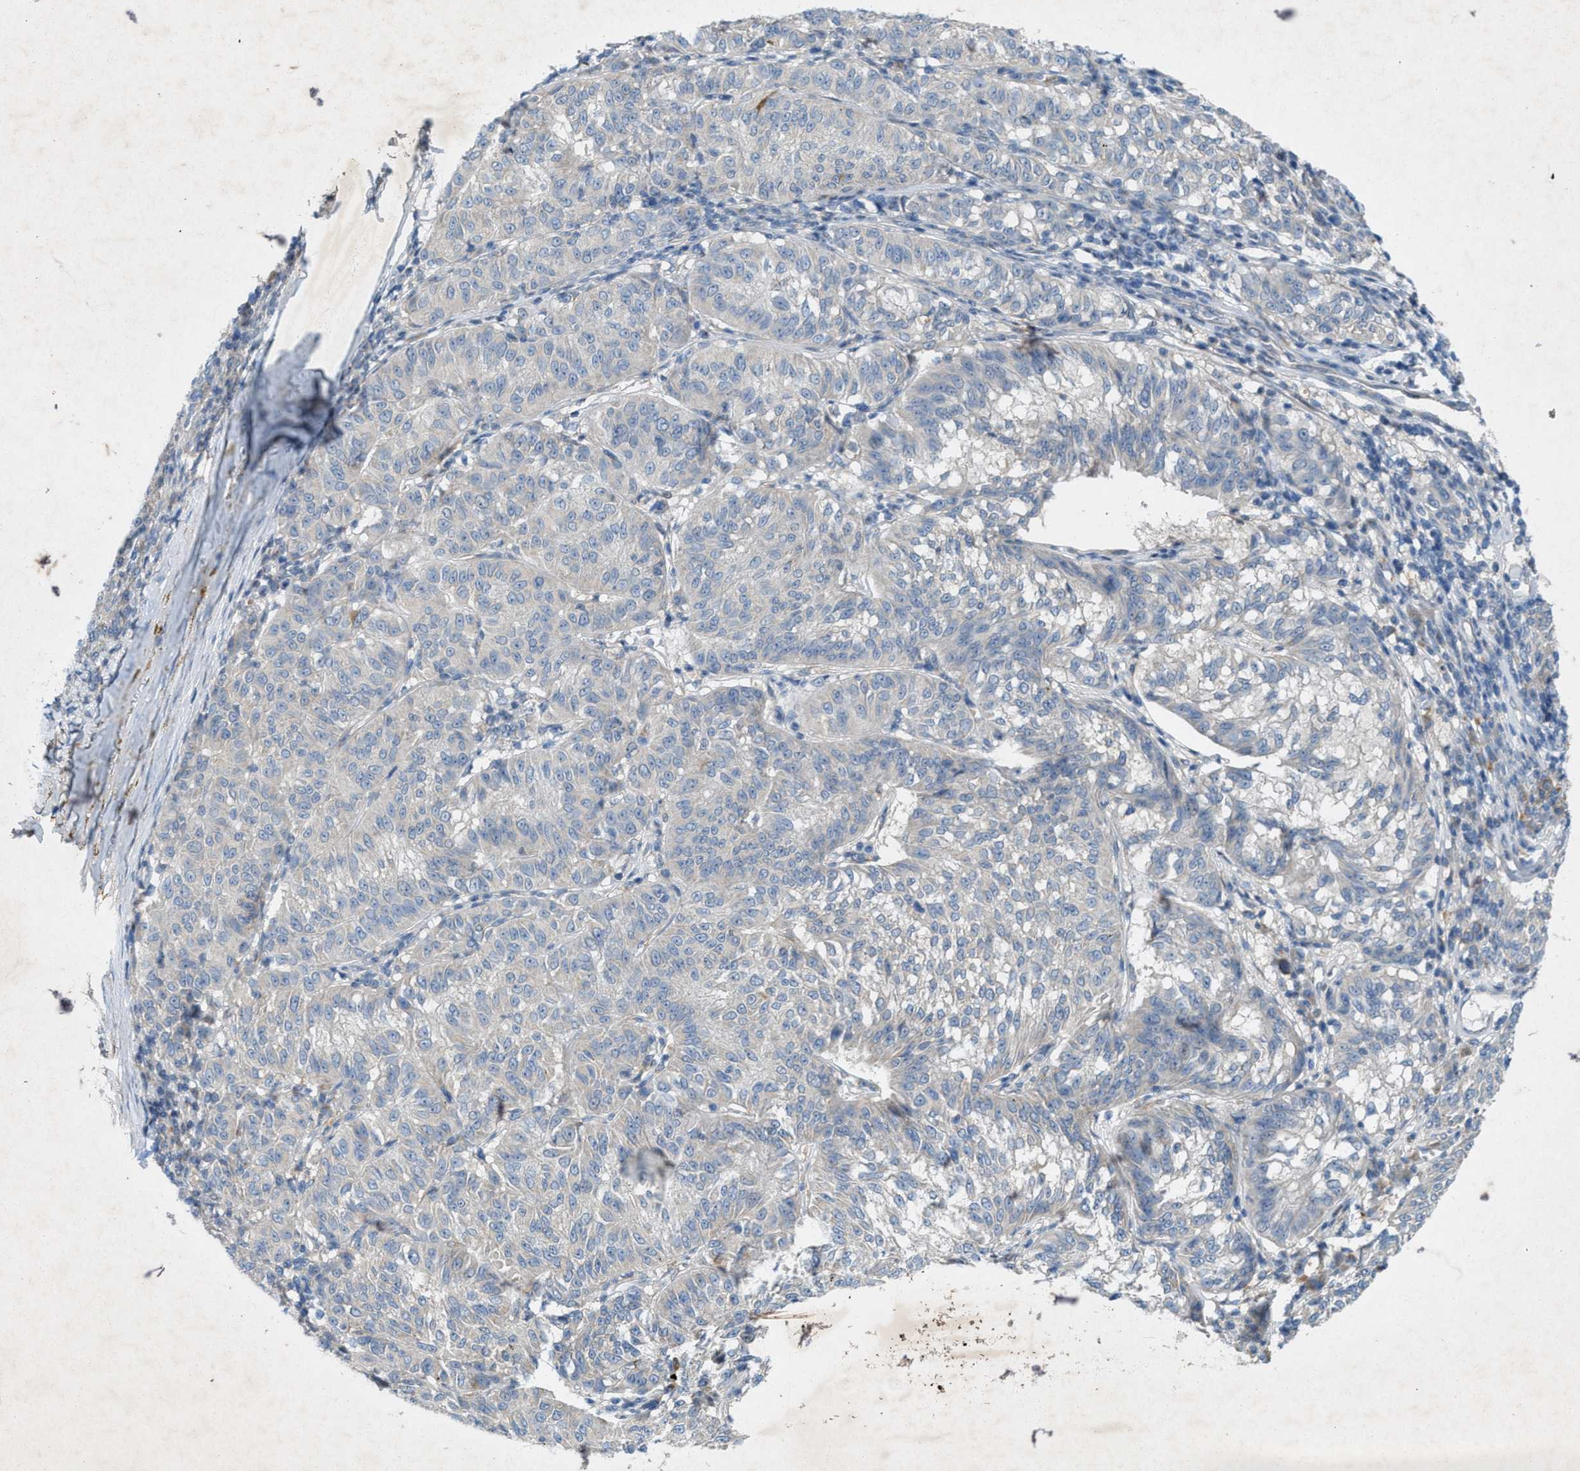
{"staining": {"intensity": "negative", "quantity": "none", "location": "none"}, "tissue": "melanoma", "cell_type": "Tumor cells", "image_type": "cancer", "snomed": [{"axis": "morphology", "description": "Malignant melanoma, NOS"}, {"axis": "topography", "description": "Skin"}], "caption": "Malignant melanoma was stained to show a protein in brown. There is no significant expression in tumor cells. (Brightfield microscopy of DAB IHC at high magnification).", "gene": "URGCP", "patient": {"sex": "female", "age": 72}}